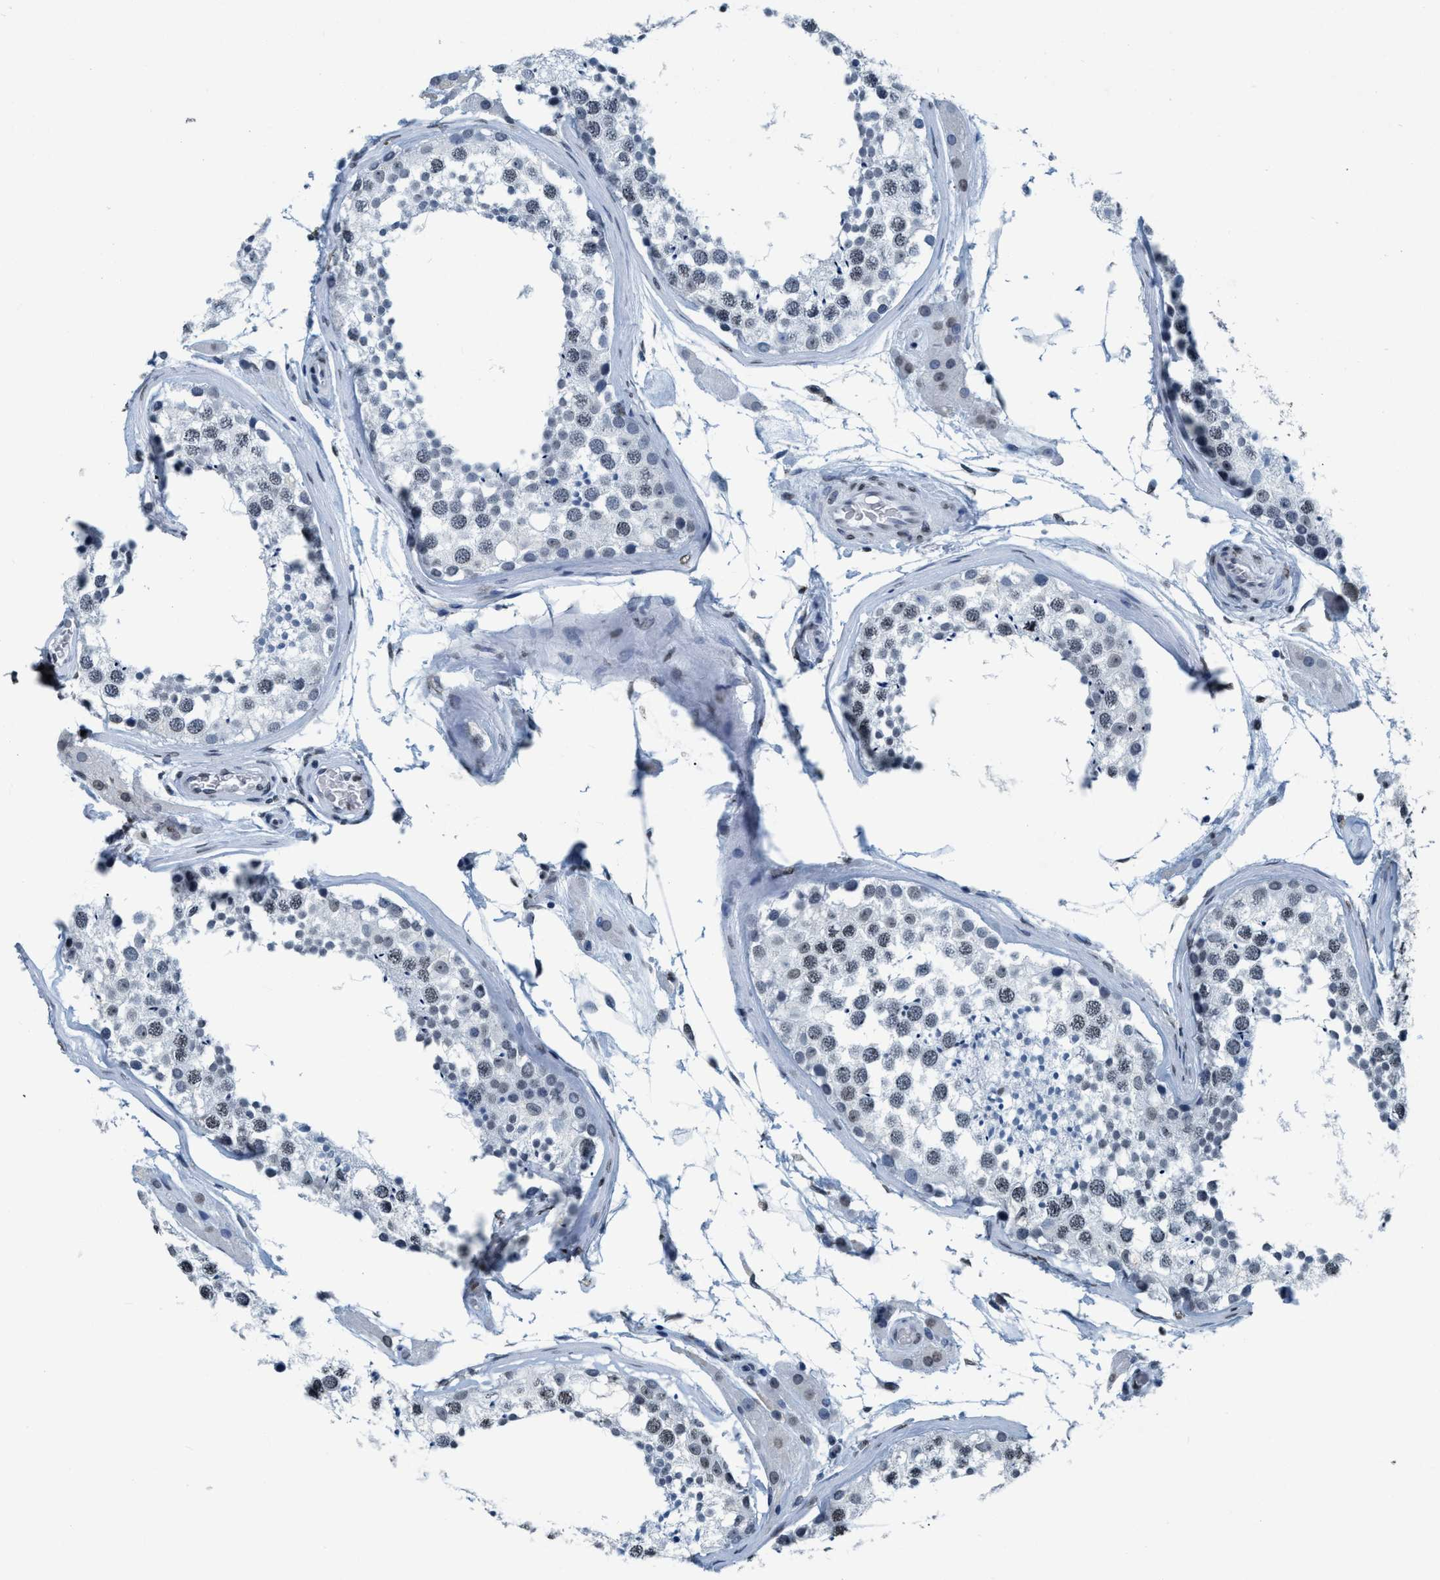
{"staining": {"intensity": "weak", "quantity": "<25%", "location": "nuclear"}, "tissue": "testis", "cell_type": "Cells in seminiferous ducts", "image_type": "normal", "snomed": [{"axis": "morphology", "description": "Normal tissue, NOS"}, {"axis": "topography", "description": "Testis"}], "caption": "A high-resolution image shows immunohistochemistry (IHC) staining of benign testis, which shows no significant positivity in cells in seminiferous ducts. The staining is performed using DAB brown chromogen with nuclei counter-stained in using hematoxylin.", "gene": "CCNE2", "patient": {"sex": "male", "age": 46}}